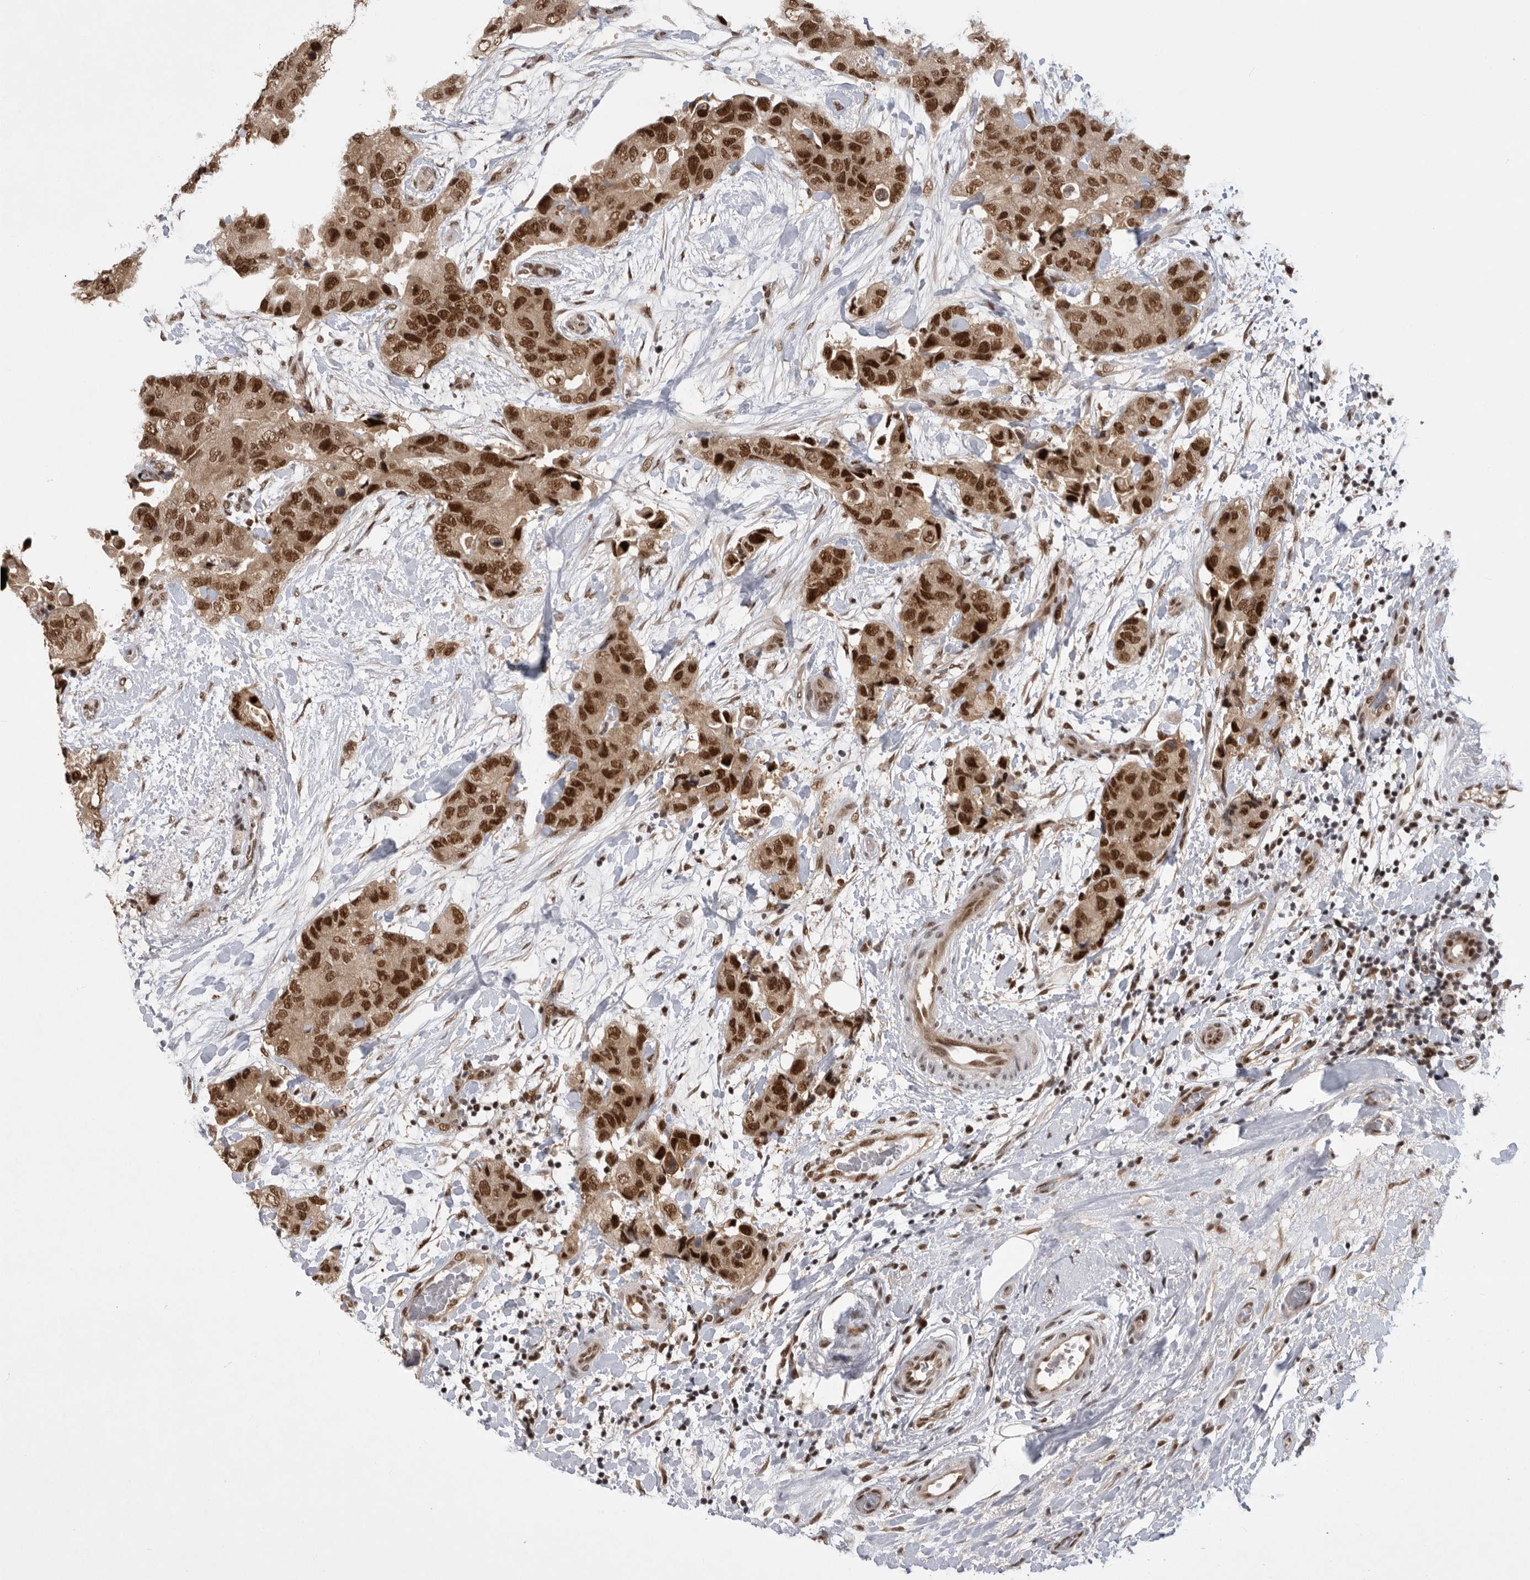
{"staining": {"intensity": "strong", "quantity": ">75%", "location": "nuclear"}, "tissue": "breast cancer", "cell_type": "Tumor cells", "image_type": "cancer", "snomed": [{"axis": "morphology", "description": "Duct carcinoma"}, {"axis": "topography", "description": "Breast"}], "caption": "A histopathology image of breast intraductal carcinoma stained for a protein demonstrates strong nuclear brown staining in tumor cells. The staining was performed using DAB, with brown indicating positive protein expression. Nuclei are stained blue with hematoxylin.", "gene": "ZNF830", "patient": {"sex": "female", "age": 62}}